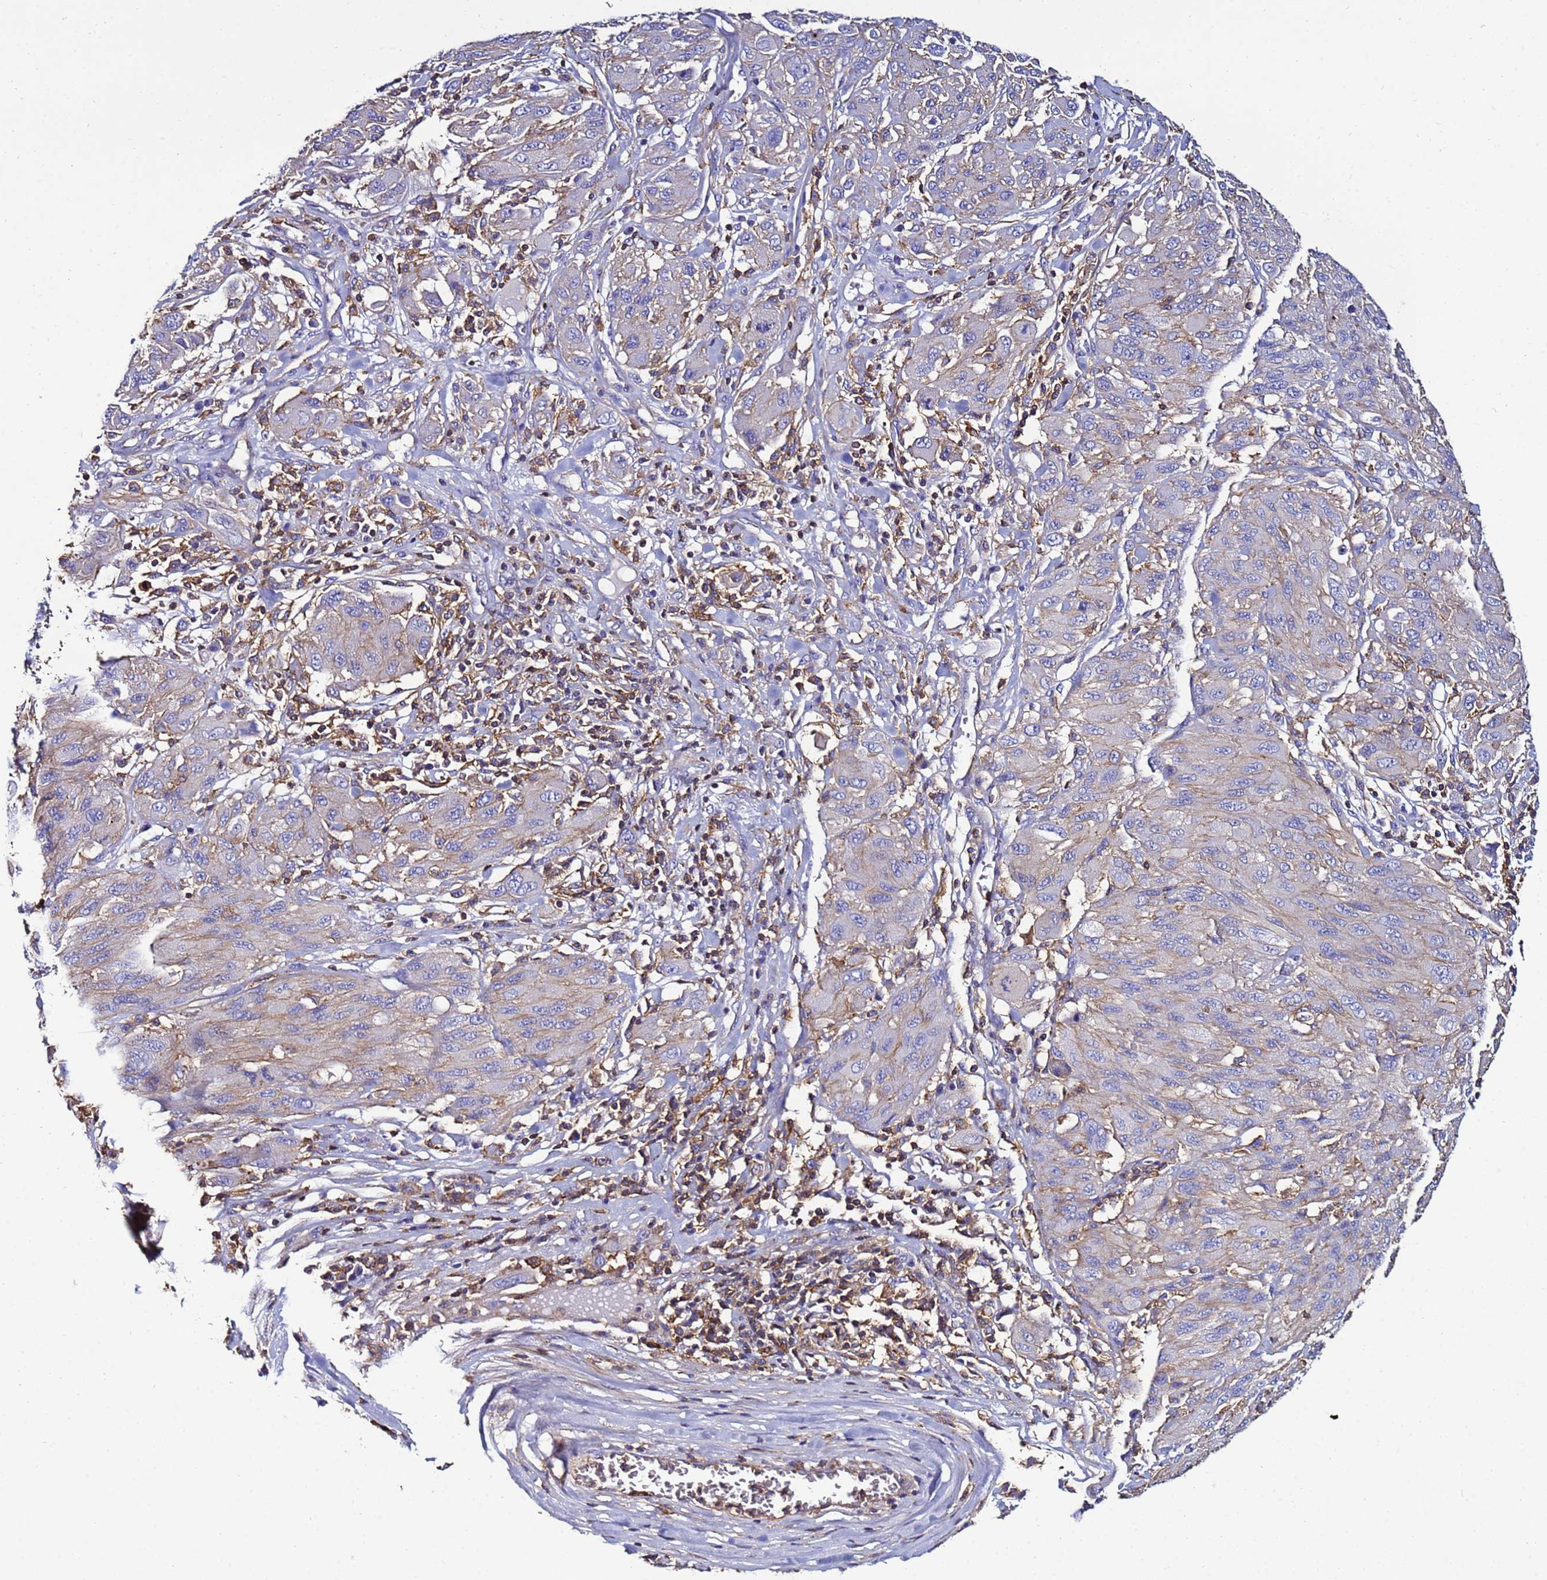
{"staining": {"intensity": "negative", "quantity": "none", "location": "none"}, "tissue": "melanoma", "cell_type": "Tumor cells", "image_type": "cancer", "snomed": [{"axis": "morphology", "description": "Malignant melanoma, NOS"}, {"axis": "topography", "description": "Skin"}], "caption": "IHC of malignant melanoma exhibits no expression in tumor cells.", "gene": "ACTB", "patient": {"sex": "female", "age": 91}}